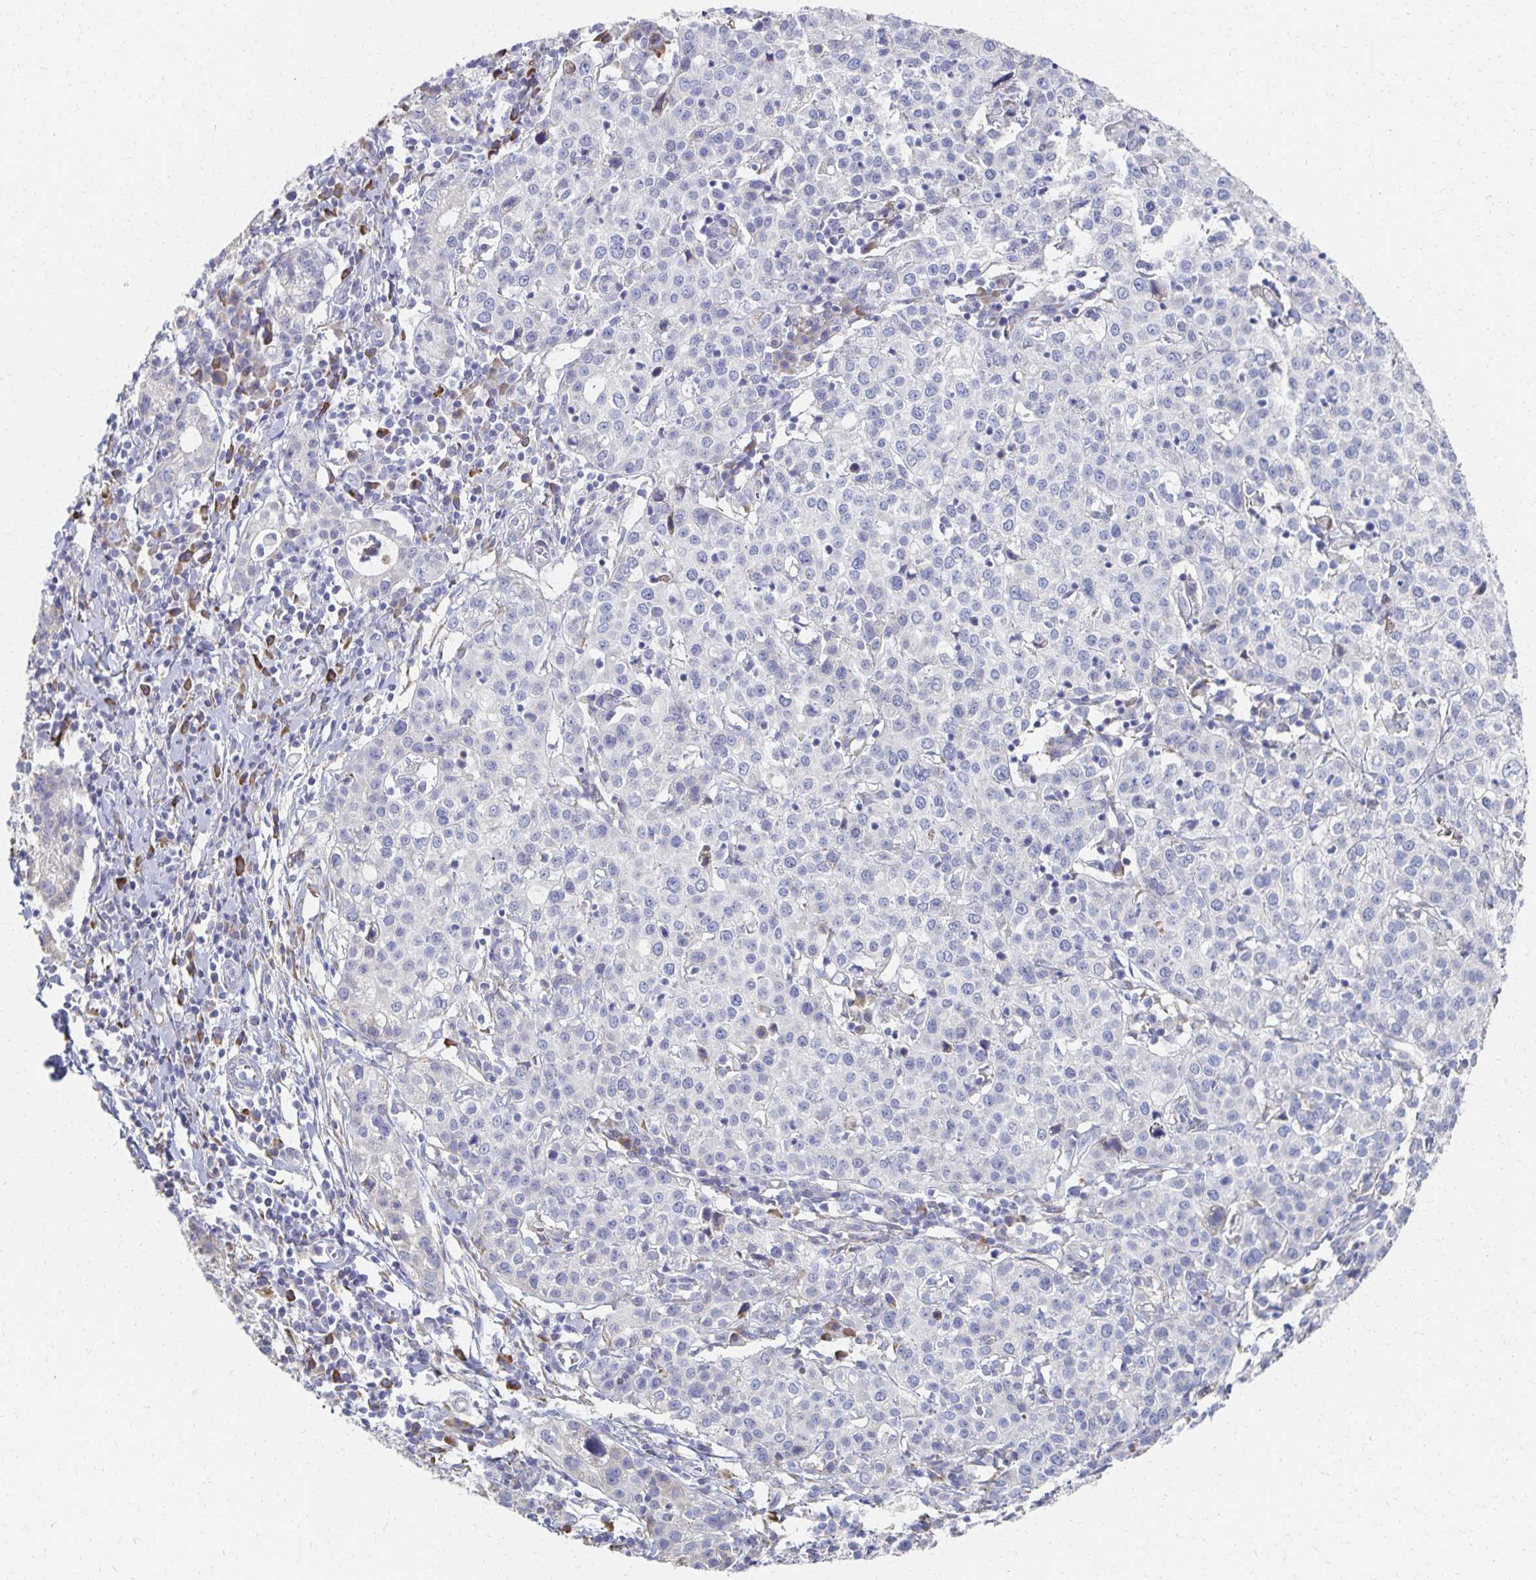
{"staining": {"intensity": "negative", "quantity": "none", "location": "none"}, "tissue": "cervical cancer", "cell_type": "Tumor cells", "image_type": "cancer", "snomed": [{"axis": "morphology", "description": "Normal tissue, NOS"}, {"axis": "morphology", "description": "Adenocarcinoma, NOS"}, {"axis": "topography", "description": "Cervix"}], "caption": "This micrograph is of adenocarcinoma (cervical) stained with immunohistochemistry to label a protein in brown with the nuclei are counter-stained blue. There is no expression in tumor cells.", "gene": "ATP1A3", "patient": {"sex": "female", "age": 44}}